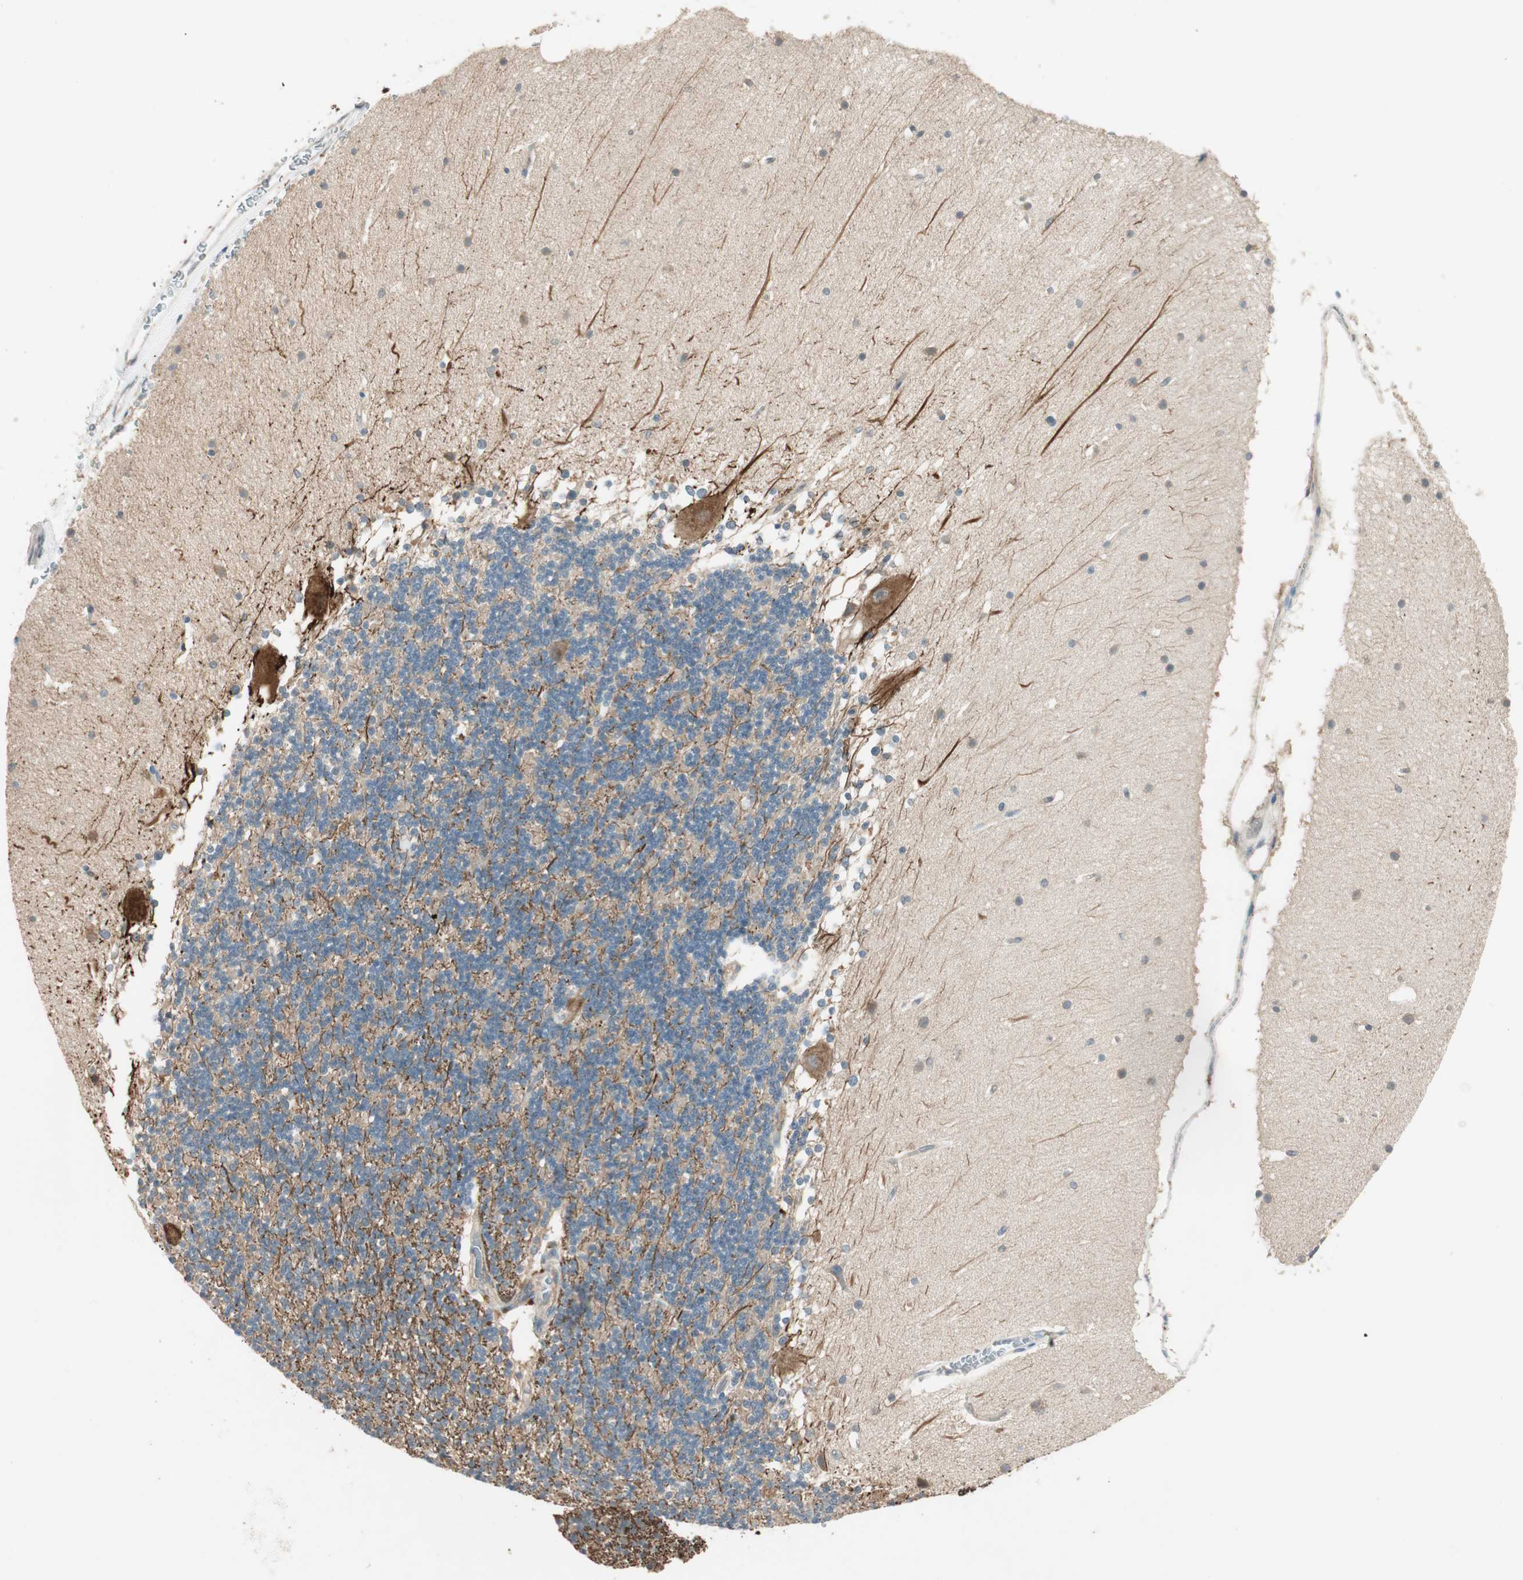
{"staining": {"intensity": "negative", "quantity": "none", "location": "none"}, "tissue": "cerebellum", "cell_type": "Cells in granular layer", "image_type": "normal", "snomed": [{"axis": "morphology", "description": "Normal tissue, NOS"}, {"axis": "topography", "description": "Cerebellum"}], "caption": "IHC image of benign cerebellum: cerebellum stained with DAB (3,3'-diaminobenzidine) shows no significant protein expression in cells in granular layer. (DAB immunohistochemistry (IHC) with hematoxylin counter stain).", "gene": "NCLN", "patient": {"sex": "female", "age": 19}}